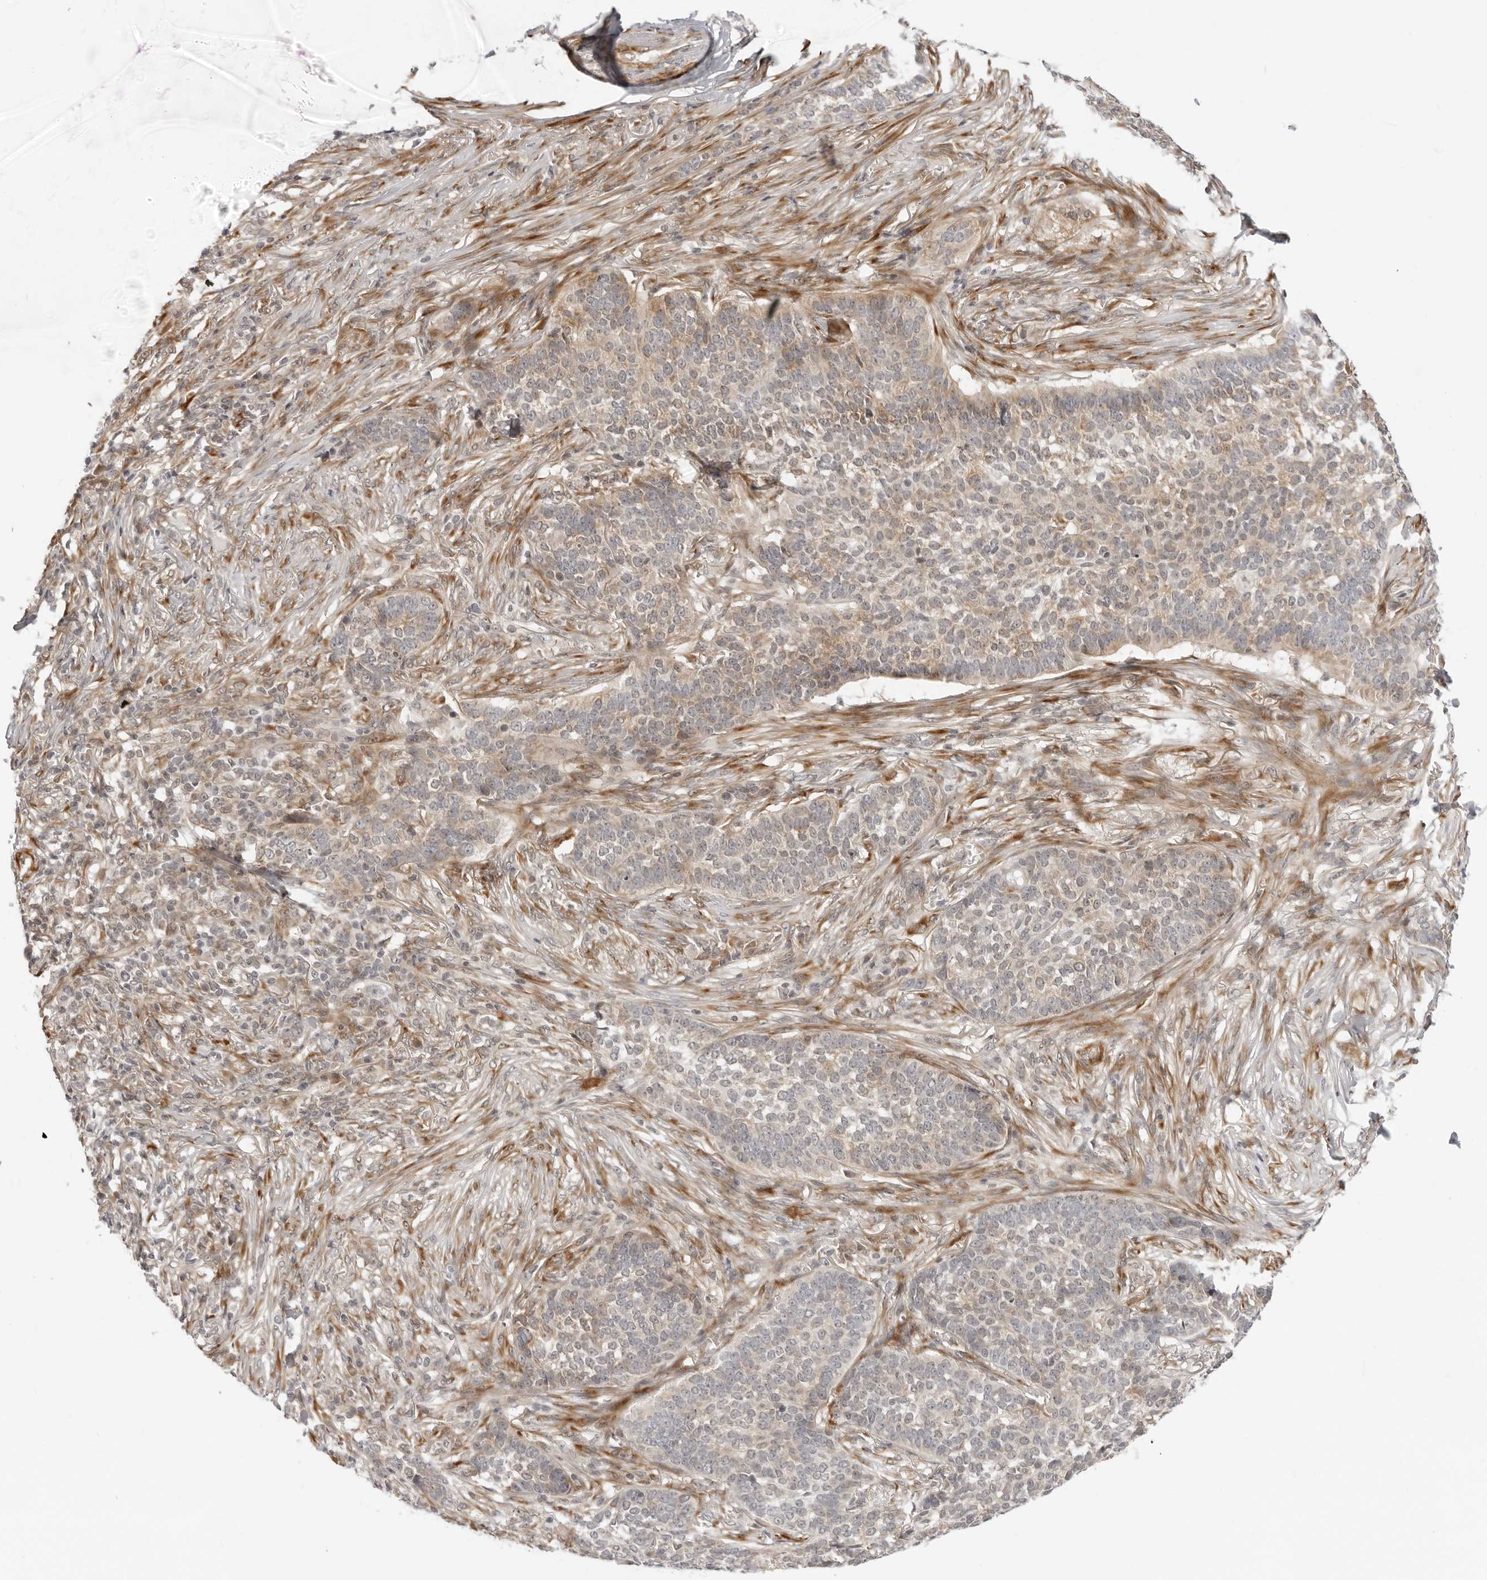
{"staining": {"intensity": "moderate", "quantity": "25%-75%", "location": "cytoplasmic/membranous"}, "tissue": "skin cancer", "cell_type": "Tumor cells", "image_type": "cancer", "snomed": [{"axis": "morphology", "description": "Basal cell carcinoma"}, {"axis": "topography", "description": "Skin"}], "caption": "Immunohistochemical staining of human basal cell carcinoma (skin) exhibits medium levels of moderate cytoplasmic/membranous protein positivity in about 25%-75% of tumor cells. (DAB = brown stain, brightfield microscopy at high magnification).", "gene": "SRGAP2", "patient": {"sex": "male", "age": 85}}